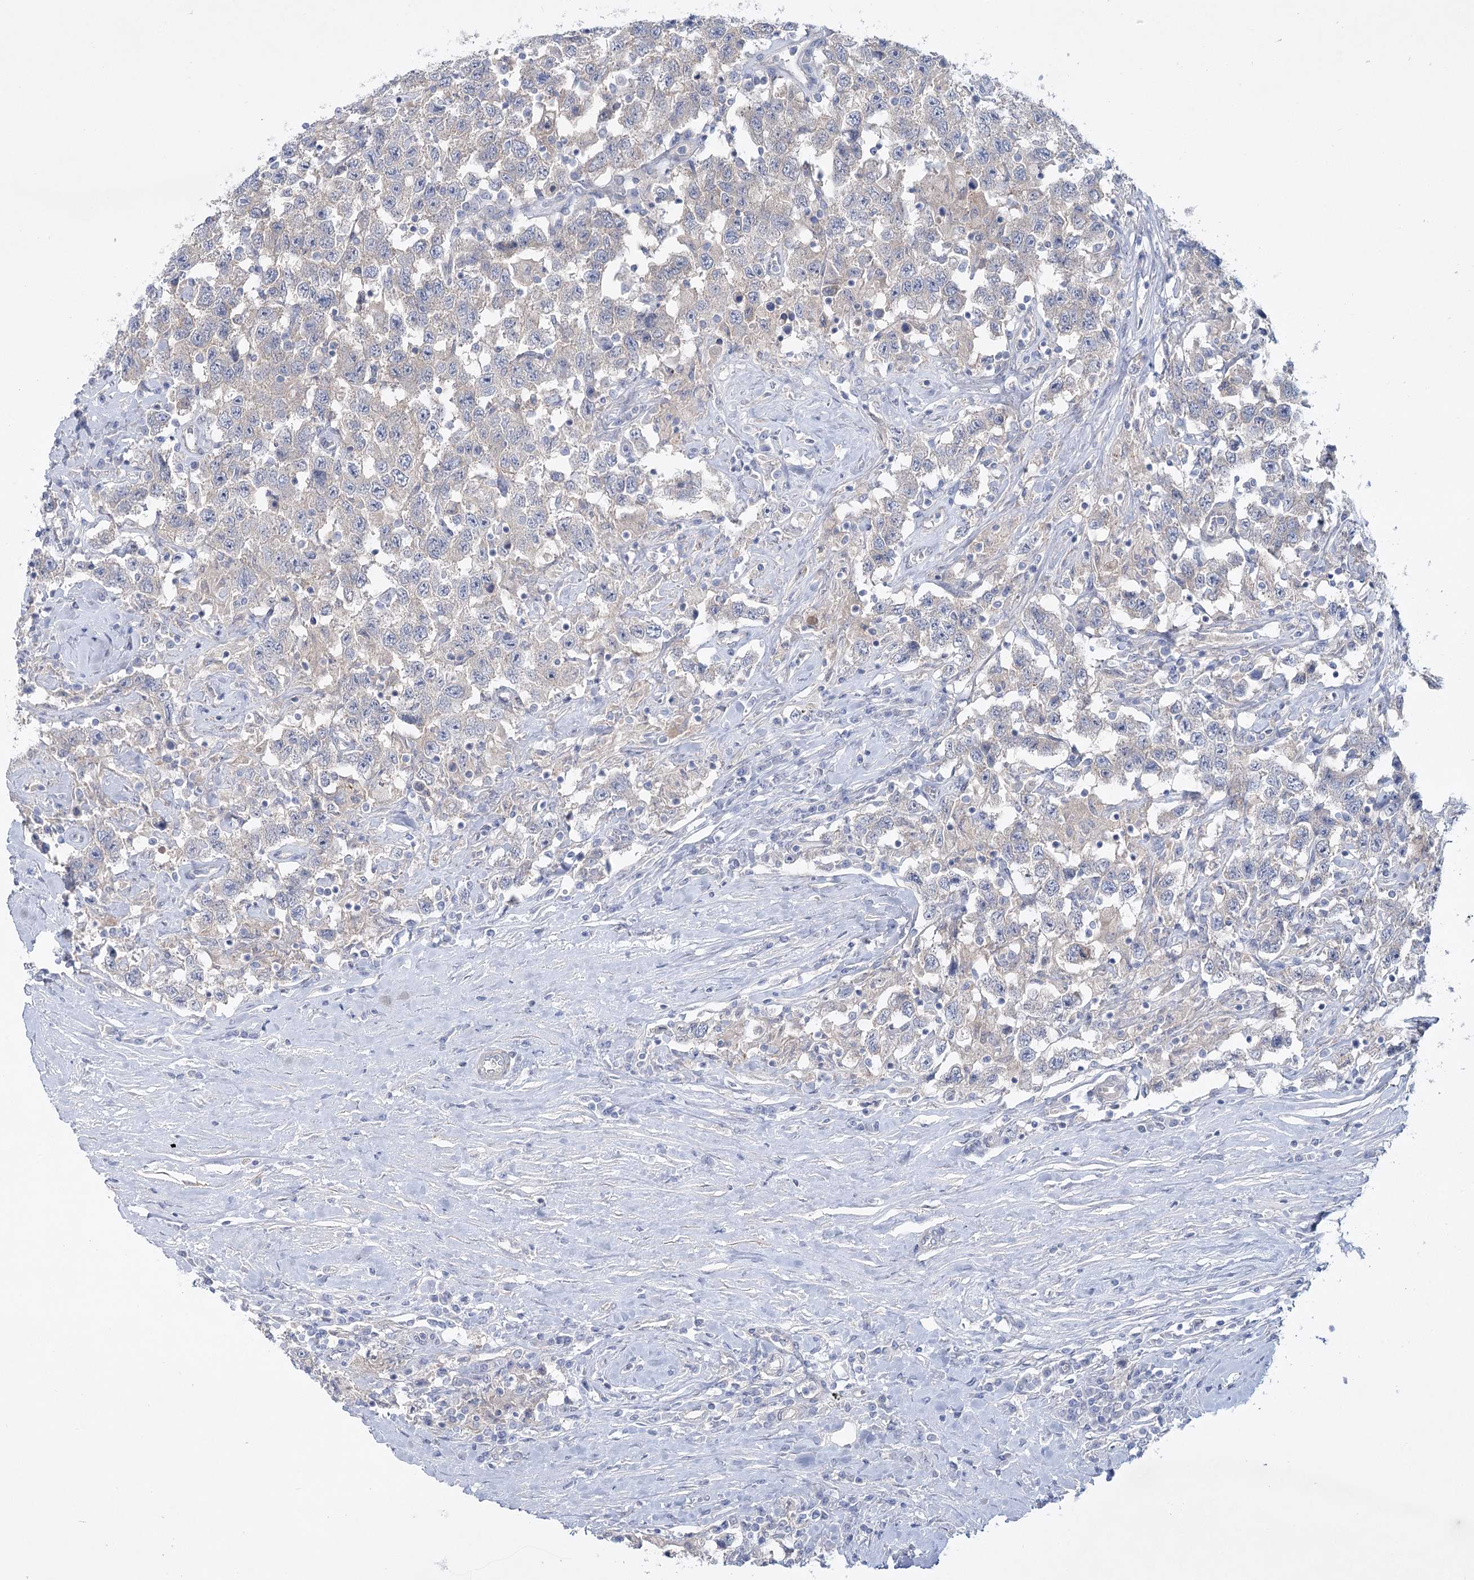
{"staining": {"intensity": "negative", "quantity": "none", "location": "none"}, "tissue": "testis cancer", "cell_type": "Tumor cells", "image_type": "cancer", "snomed": [{"axis": "morphology", "description": "Seminoma, NOS"}, {"axis": "topography", "description": "Testis"}], "caption": "Human seminoma (testis) stained for a protein using immunohistochemistry exhibits no positivity in tumor cells.", "gene": "AAMDC", "patient": {"sex": "male", "age": 41}}